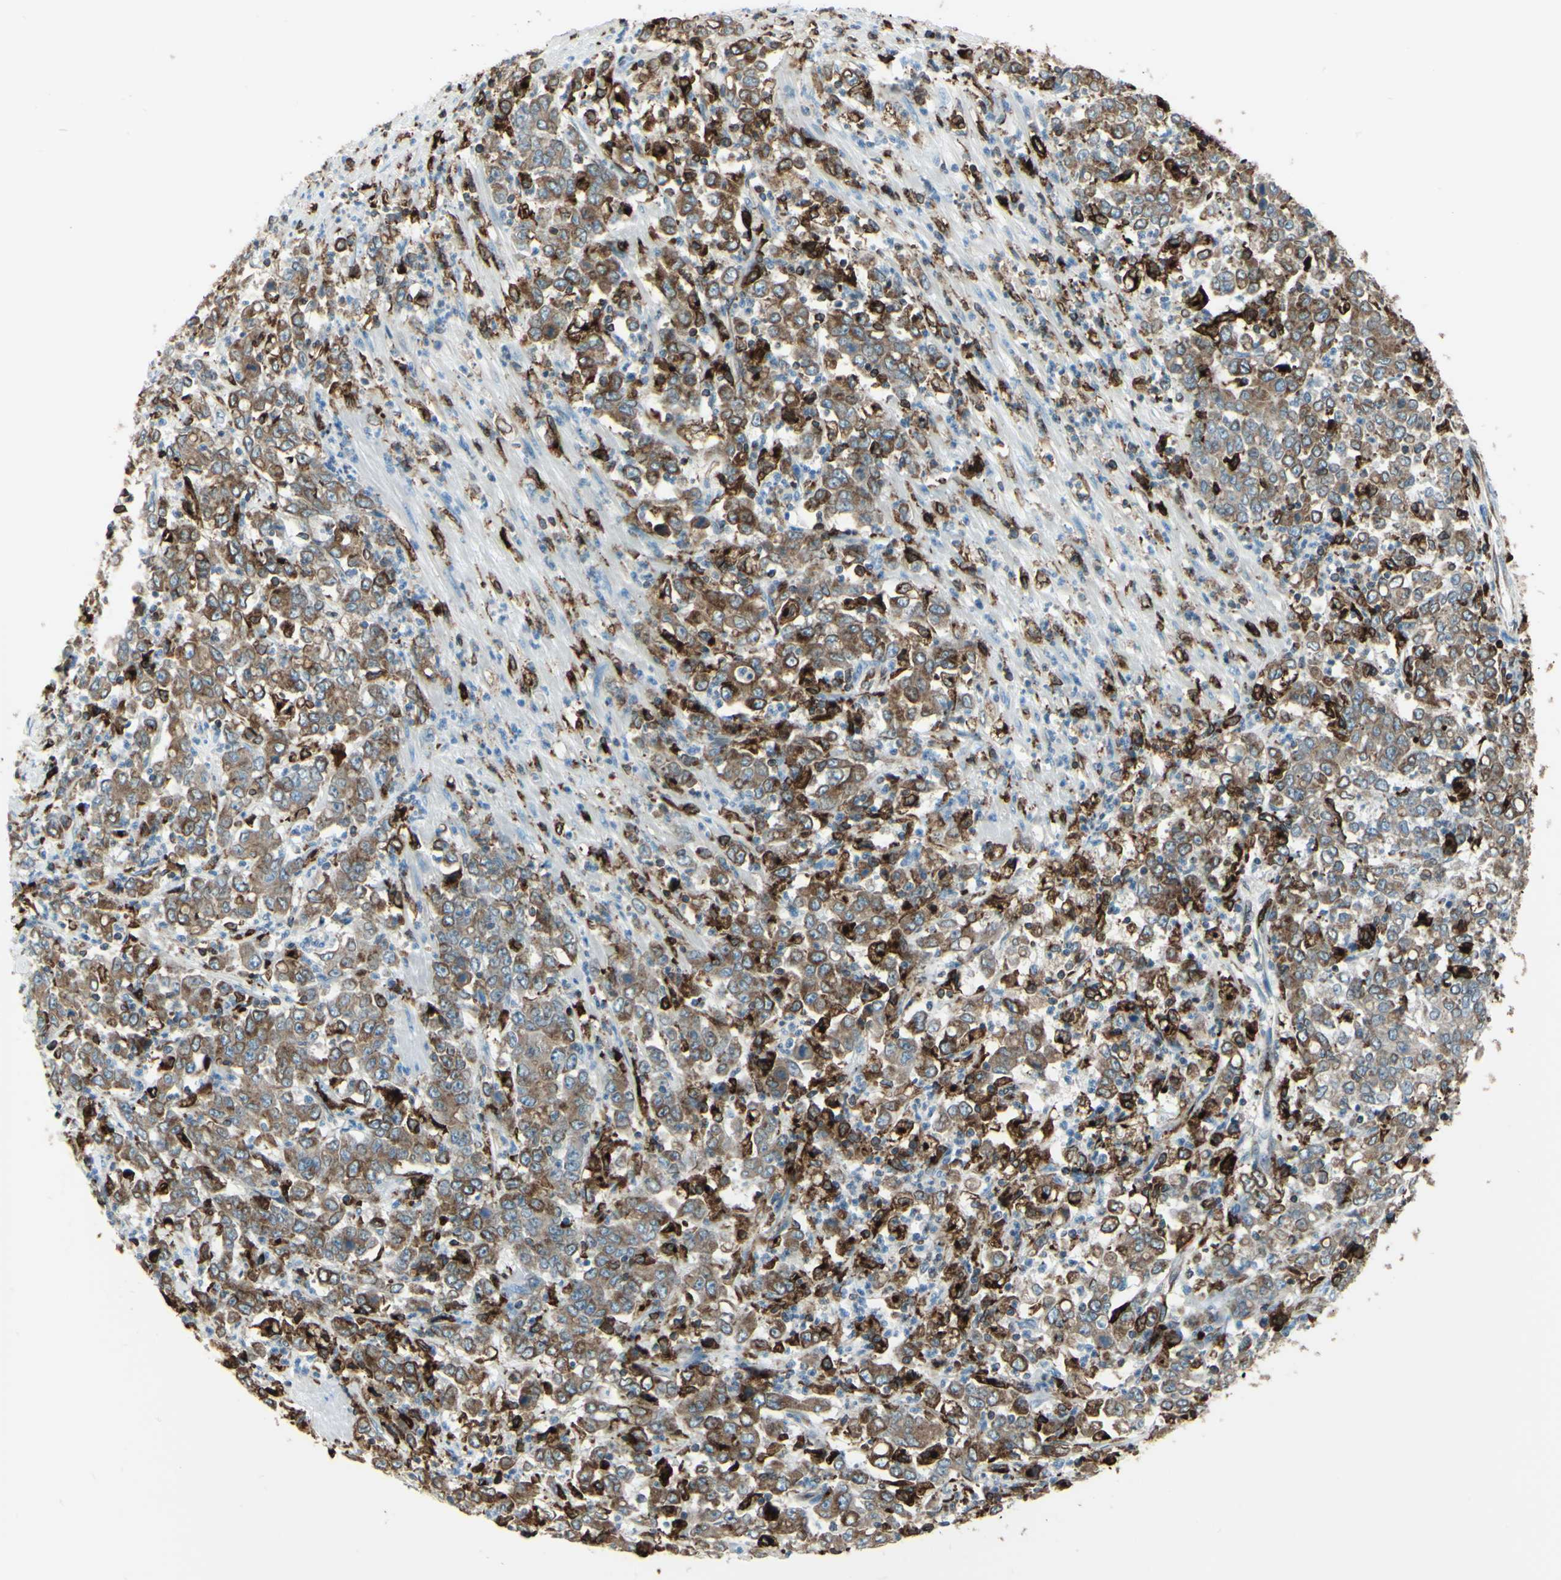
{"staining": {"intensity": "strong", "quantity": "25%-75%", "location": "cytoplasmic/membranous"}, "tissue": "stomach cancer", "cell_type": "Tumor cells", "image_type": "cancer", "snomed": [{"axis": "morphology", "description": "Adenocarcinoma, NOS"}, {"axis": "topography", "description": "Stomach, lower"}], "caption": "Tumor cells demonstrate strong cytoplasmic/membranous positivity in about 25%-75% of cells in adenocarcinoma (stomach).", "gene": "CD74", "patient": {"sex": "female", "age": 71}}